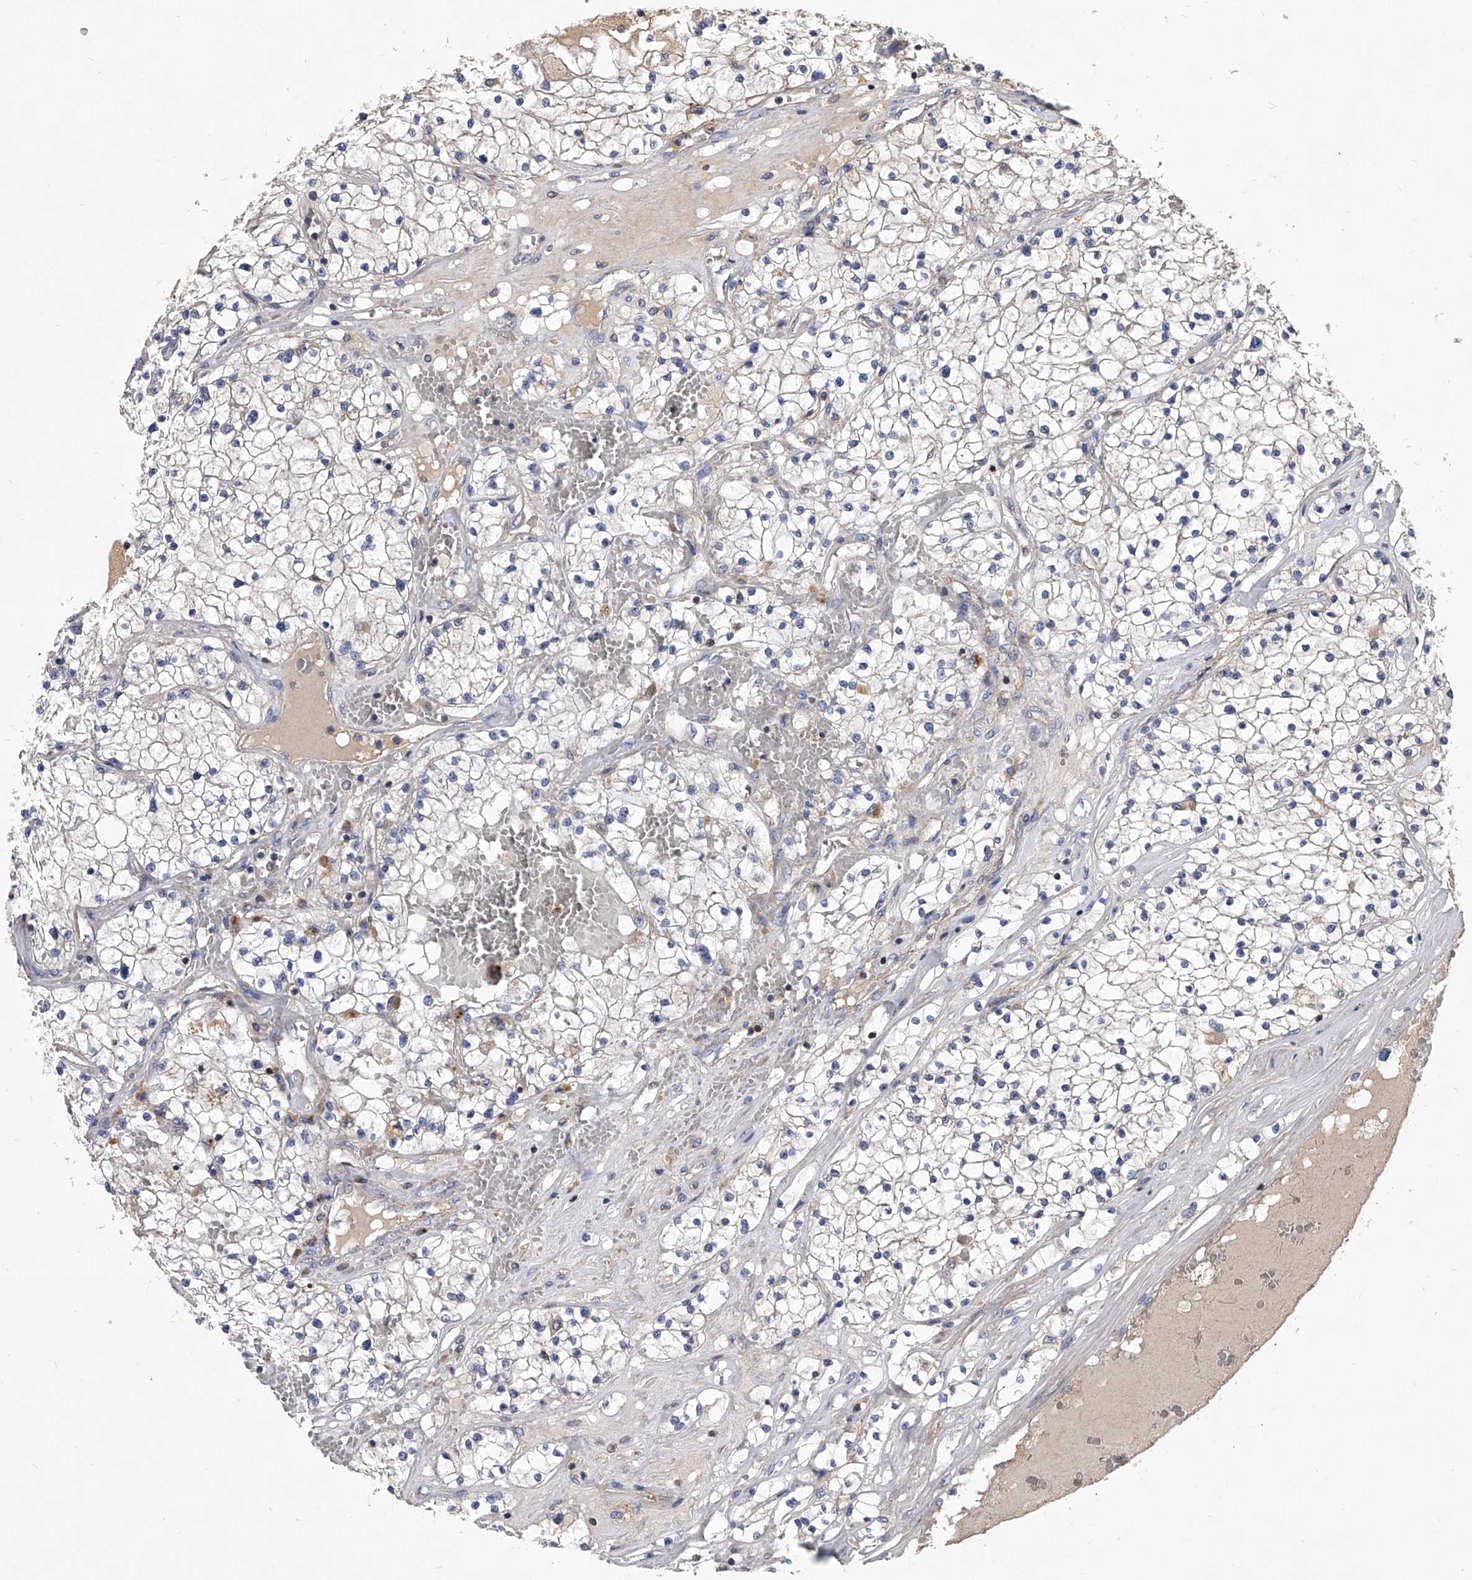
{"staining": {"intensity": "negative", "quantity": "none", "location": "none"}, "tissue": "renal cancer", "cell_type": "Tumor cells", "image_type": "cancer", "snomed": [{"axis": "morphology", "description": "Normal tissue, NOS"}, {"axis": "morphology", "description": "Adenocarcinoma, NOS"}, {"axis": "topography", "description": "Kidney"}], "caption": "Tumor cells are negative for protein expression in human adenocarcinoma (renal).", "gene": "CUL7", "patient": {"sex": "male", "age": 68}}